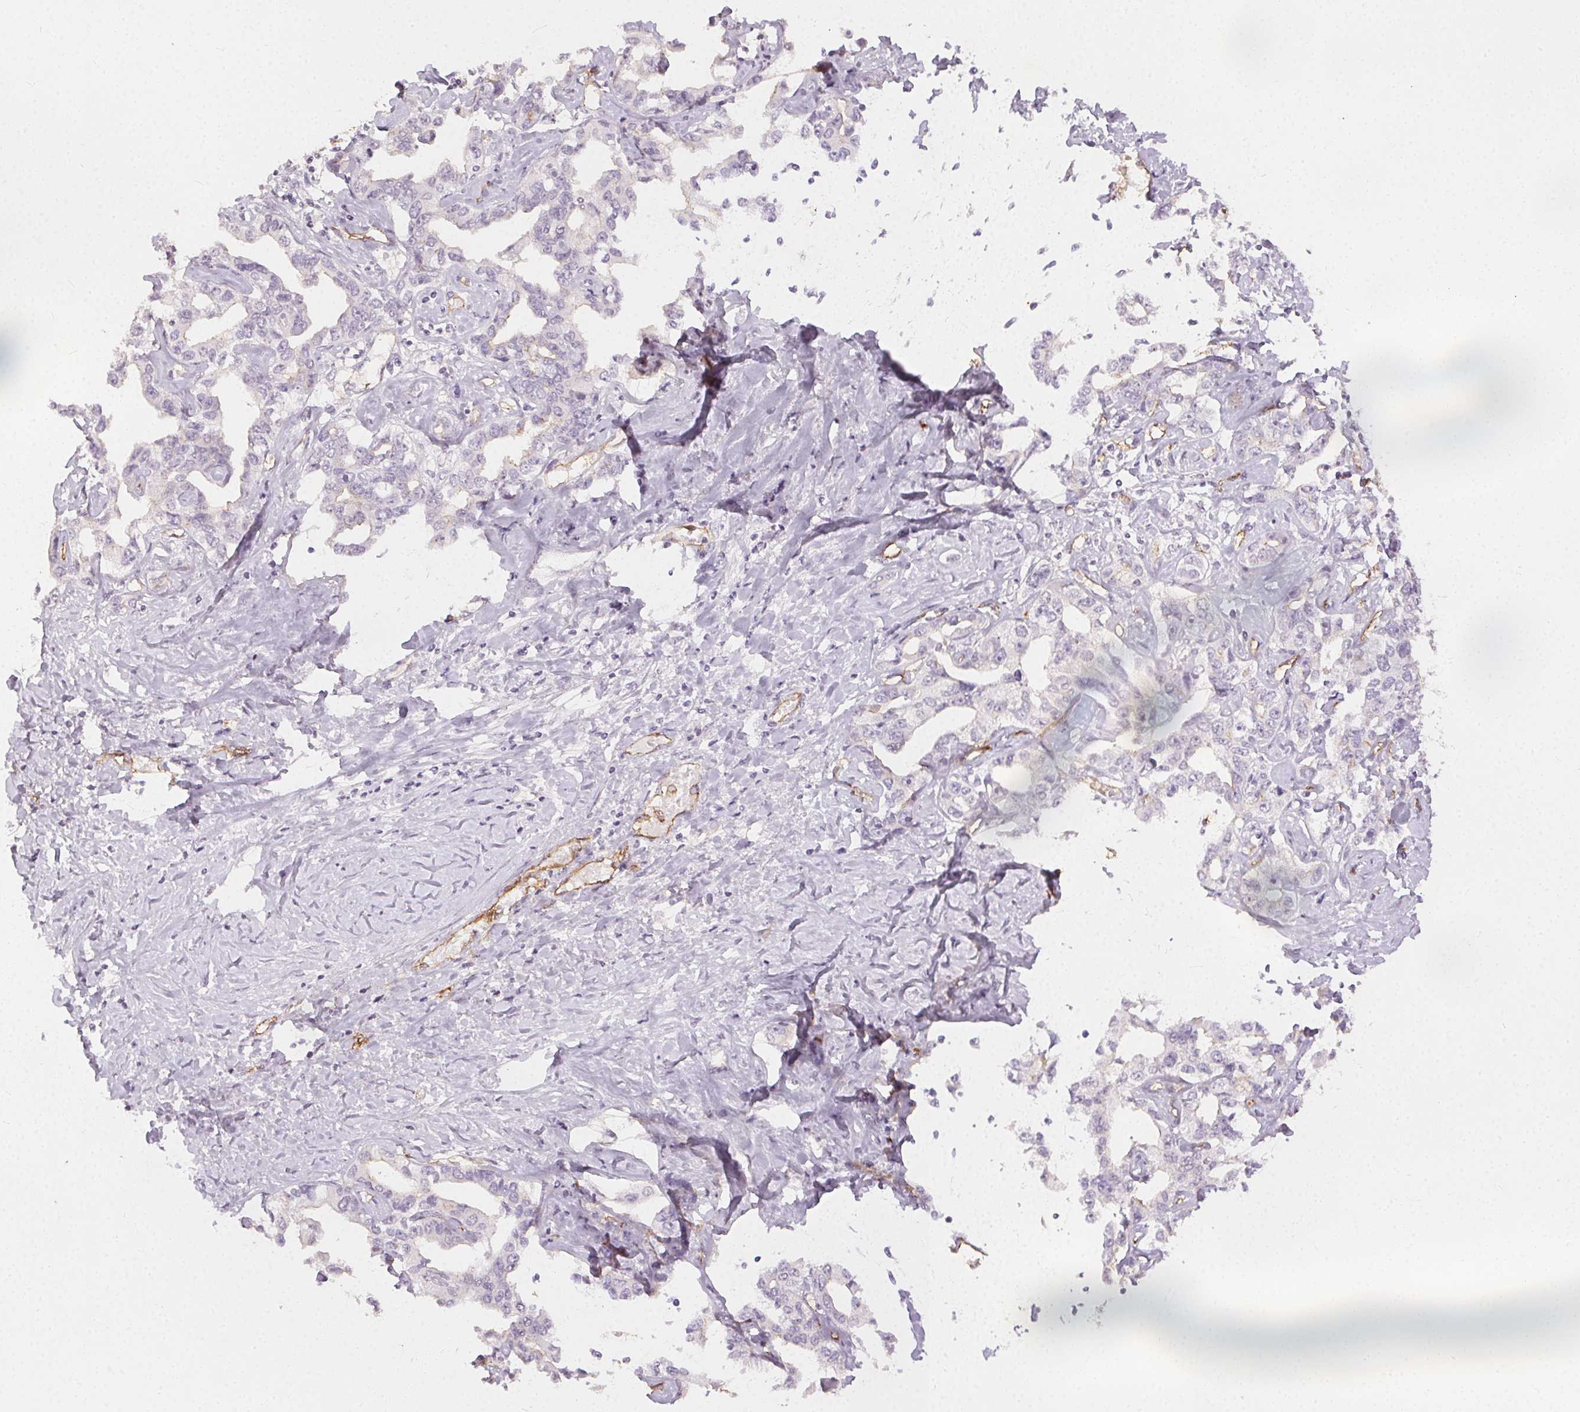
{"staining": {"intensity": "negative", "quantity": "none", "location": "none"}, "tissue": "liver cancer", "cell_type": "Tumor cells", "image_type": "cancer", "snomed": [{"axis": "morphology", "description": "Cholangiocarcinoma"}, {"axis": "topography", "description": "Liver"}], "caption": "Human liver cancer (cholangiocarcinoma) stained for a protein using immunohistochemistry (IHC) displays no expression in tumor cells.", "gene": "PODXL", "patient": {"sex": "male", "age": 59}}